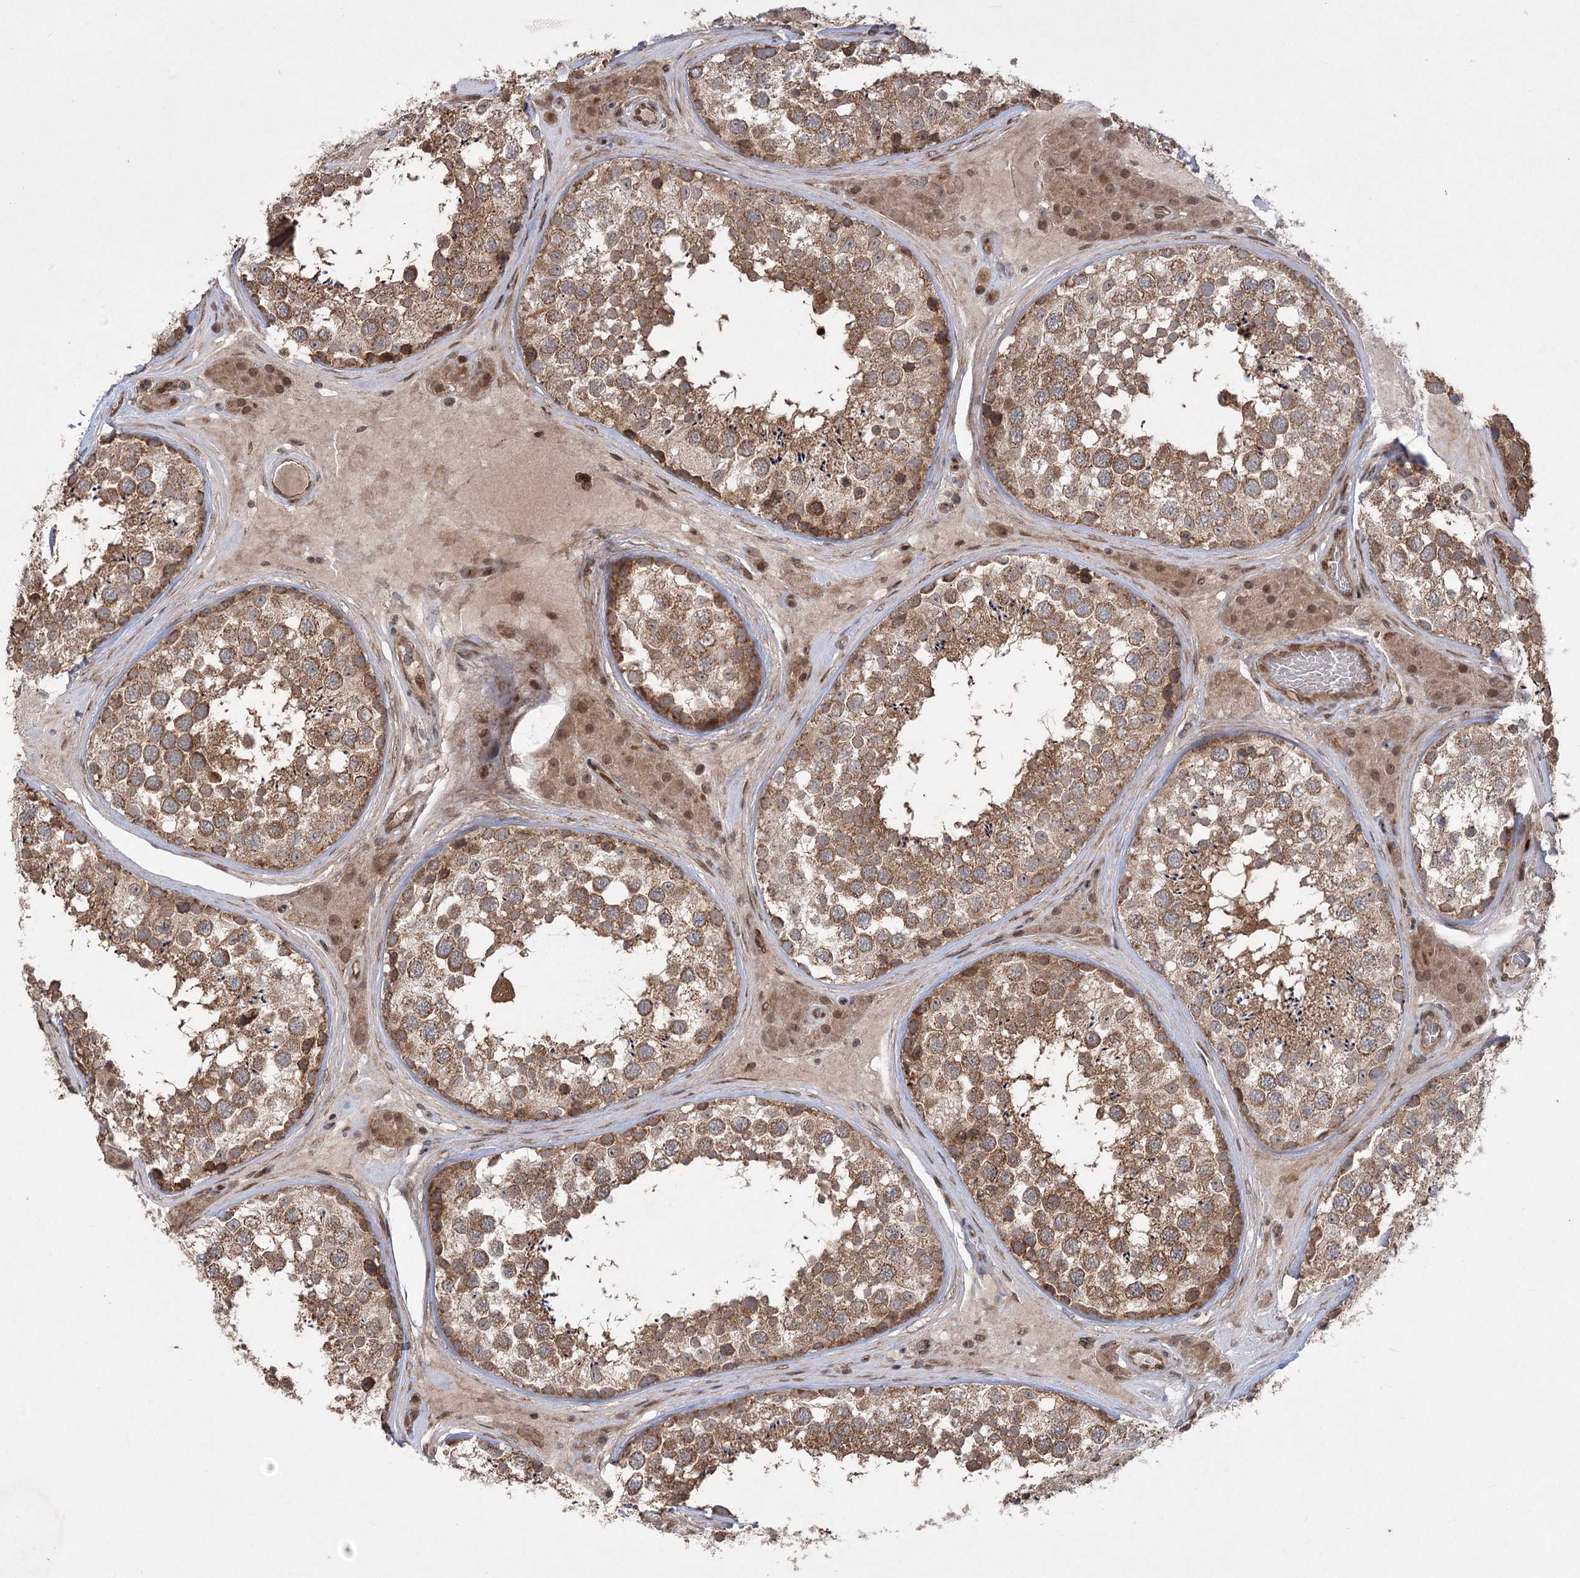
{"staining": {"intensity": "moderate", "quantity": ">75%", "location": "cytoplasmic/membranous"}, "tissue": "testis", "cell_type": "Cells in seminiferous ducts", "image_type": "normal", "snomed": [{"axis": "morphology", "description": "Normal tissue, NOS"}, {"axis": "topography", "description": "Testis"}], "caption": "Immunohistochemistry (IHC) of normal human testis shows medium levels of moderate cytoplasmic/membranous expression in approximately >75% of cells in seminiferous ducts. The staining was performed using DAB (3,3'-diaminobenzidine) to visualize the protein expression in brown, while the nuclei were stained in blue with hematoxylin (Magnification: 20x).", "gene": "TENM2", "patient": {"sex": "male", "age": 46}}